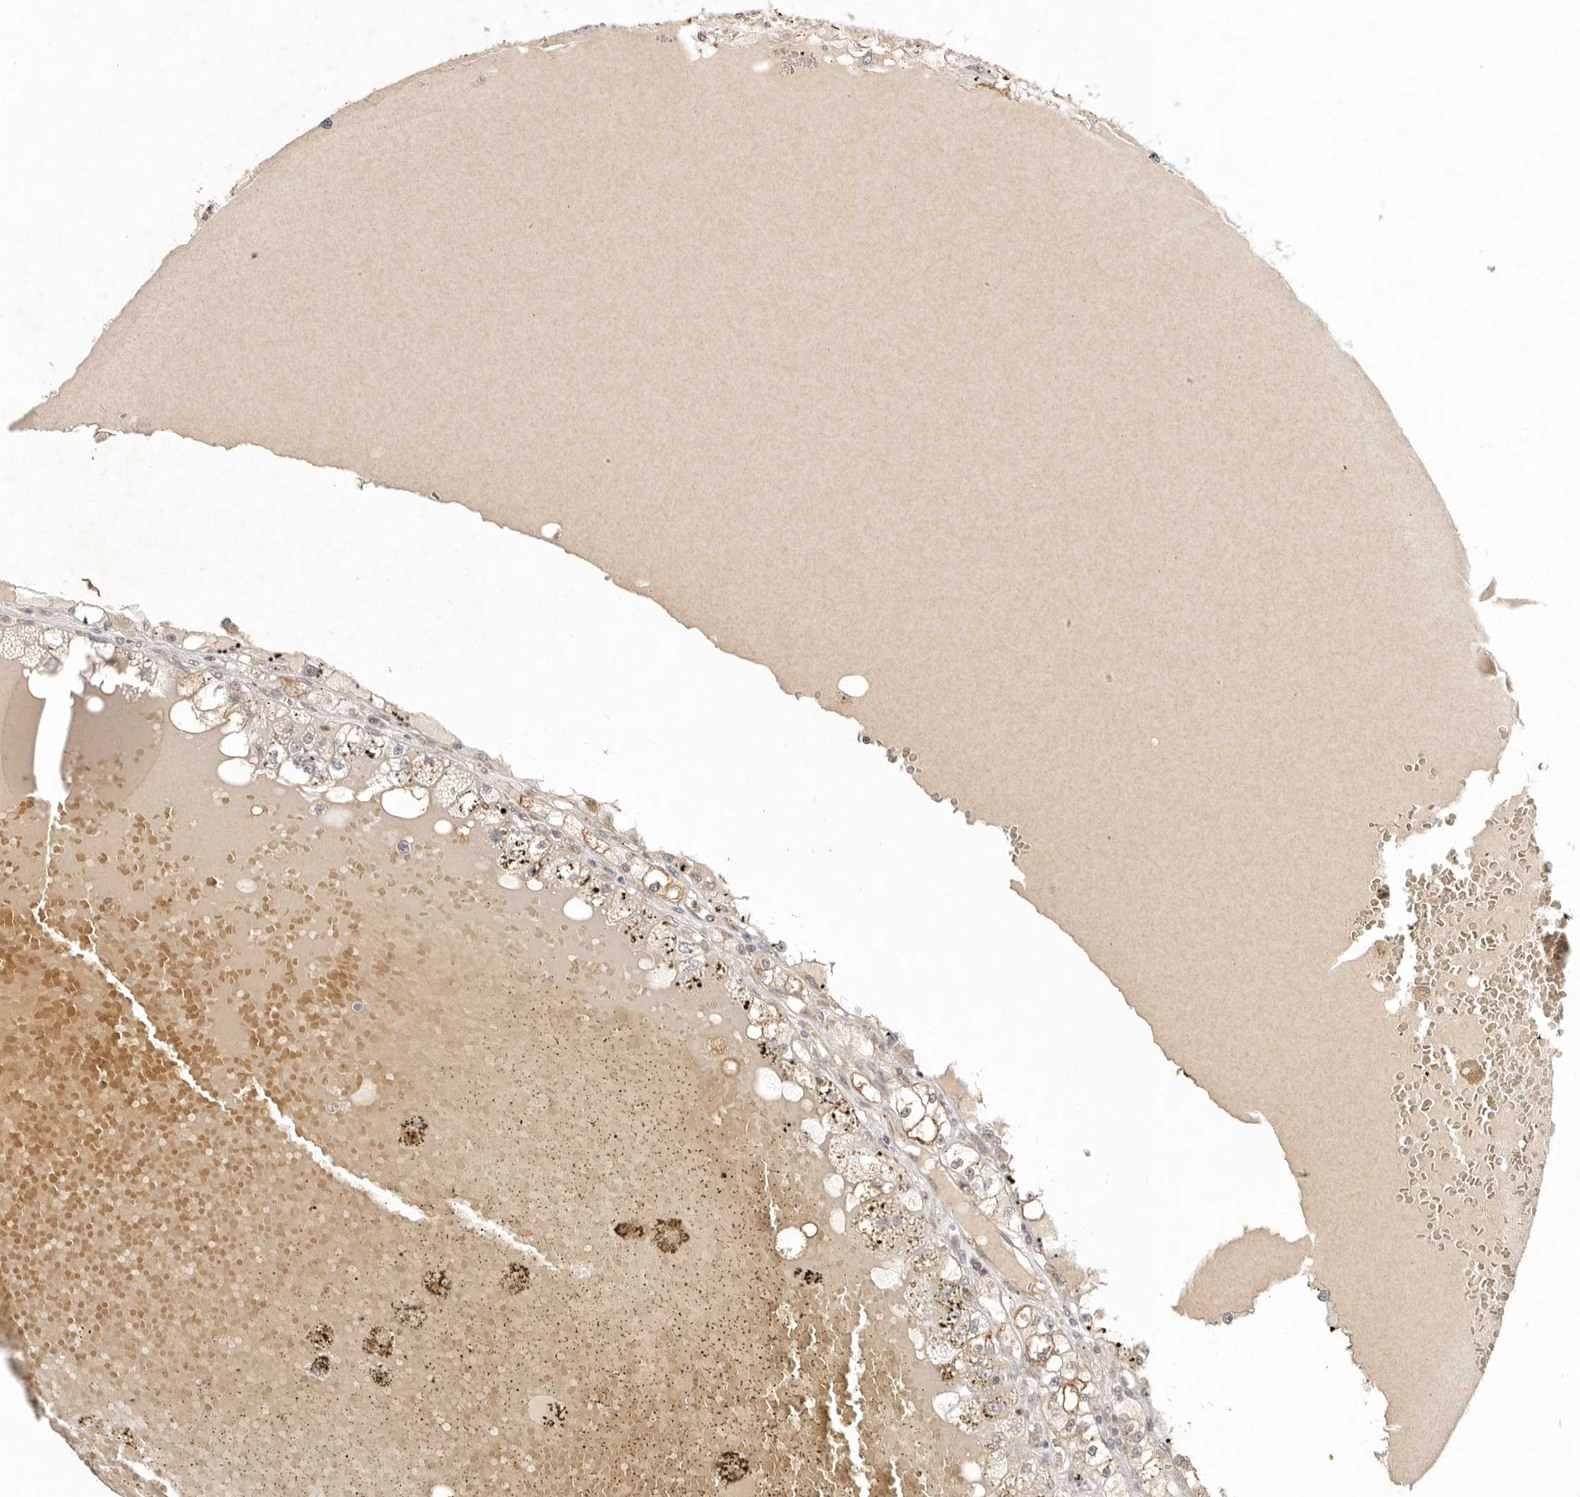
{"staining": {"intensity": "weak", "quantity": ">75%", "location": "cytoplasmic/membranous"}, "tissue": "renal cancer", "cell_type": "Tumor cells", "image_type": "cancer", "snomed": [{"axis": "morphology", "description": "Adenocarcinoma, NOS"}, {"axis": "topography", "description": "Kidney"}], "caption": "Weak cytoplasmic/membranous protein positivity is seen in about >75% of tumor cells in renal cancer.", "gene": "LRRC75A", "patient": {"sex": "male", "age": 56}}